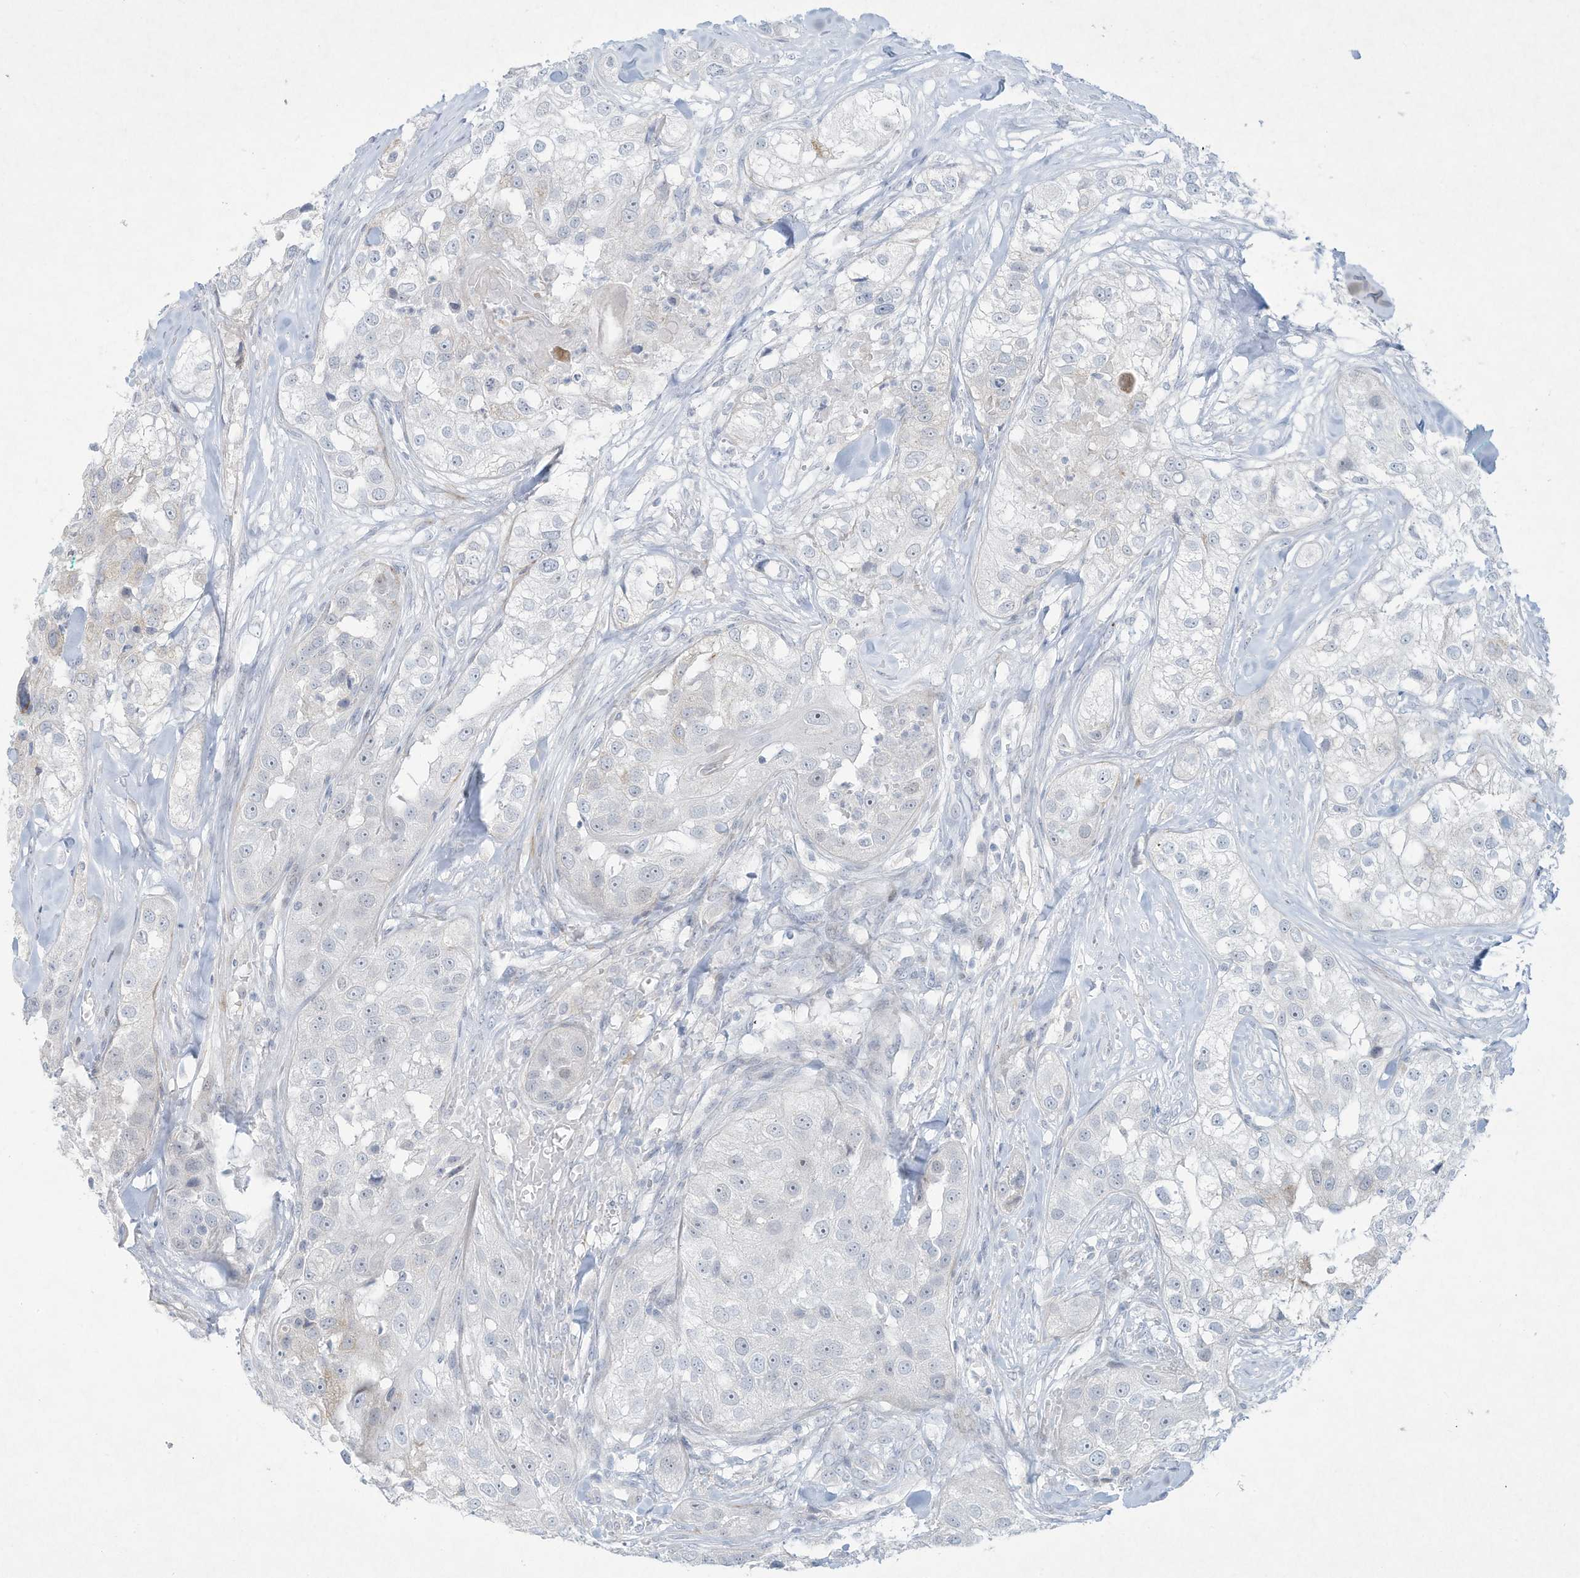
{"staining": {"intensity": "negative", "quantity": "none", "location": "none"}, "tissue": "head and neck cancer", "cell_type": "Tumor cells", "image_type": "cancer", "snomed": [{"axis": "morphology", "description": "Normal tissue, NOS"}, {"axis": "morphology", "description": "Squamous cell carcinoma, NOS"}, {"axis": "topography", "description": "Skeletal muscle"}, {"axis": "topography", "description": "Head-Neck"}], "caption": "This is a image of immunohistochemistry staining of head and neck squamous cell carcinoma, which shows no positivity in tumor cells. (Brightfield microscopy of DAB (3,3'-diaminobenzidine) immunohistochemistry at high magnification).", "gene": "PAX6", "patient": {"sex": "male", "age": 51}}